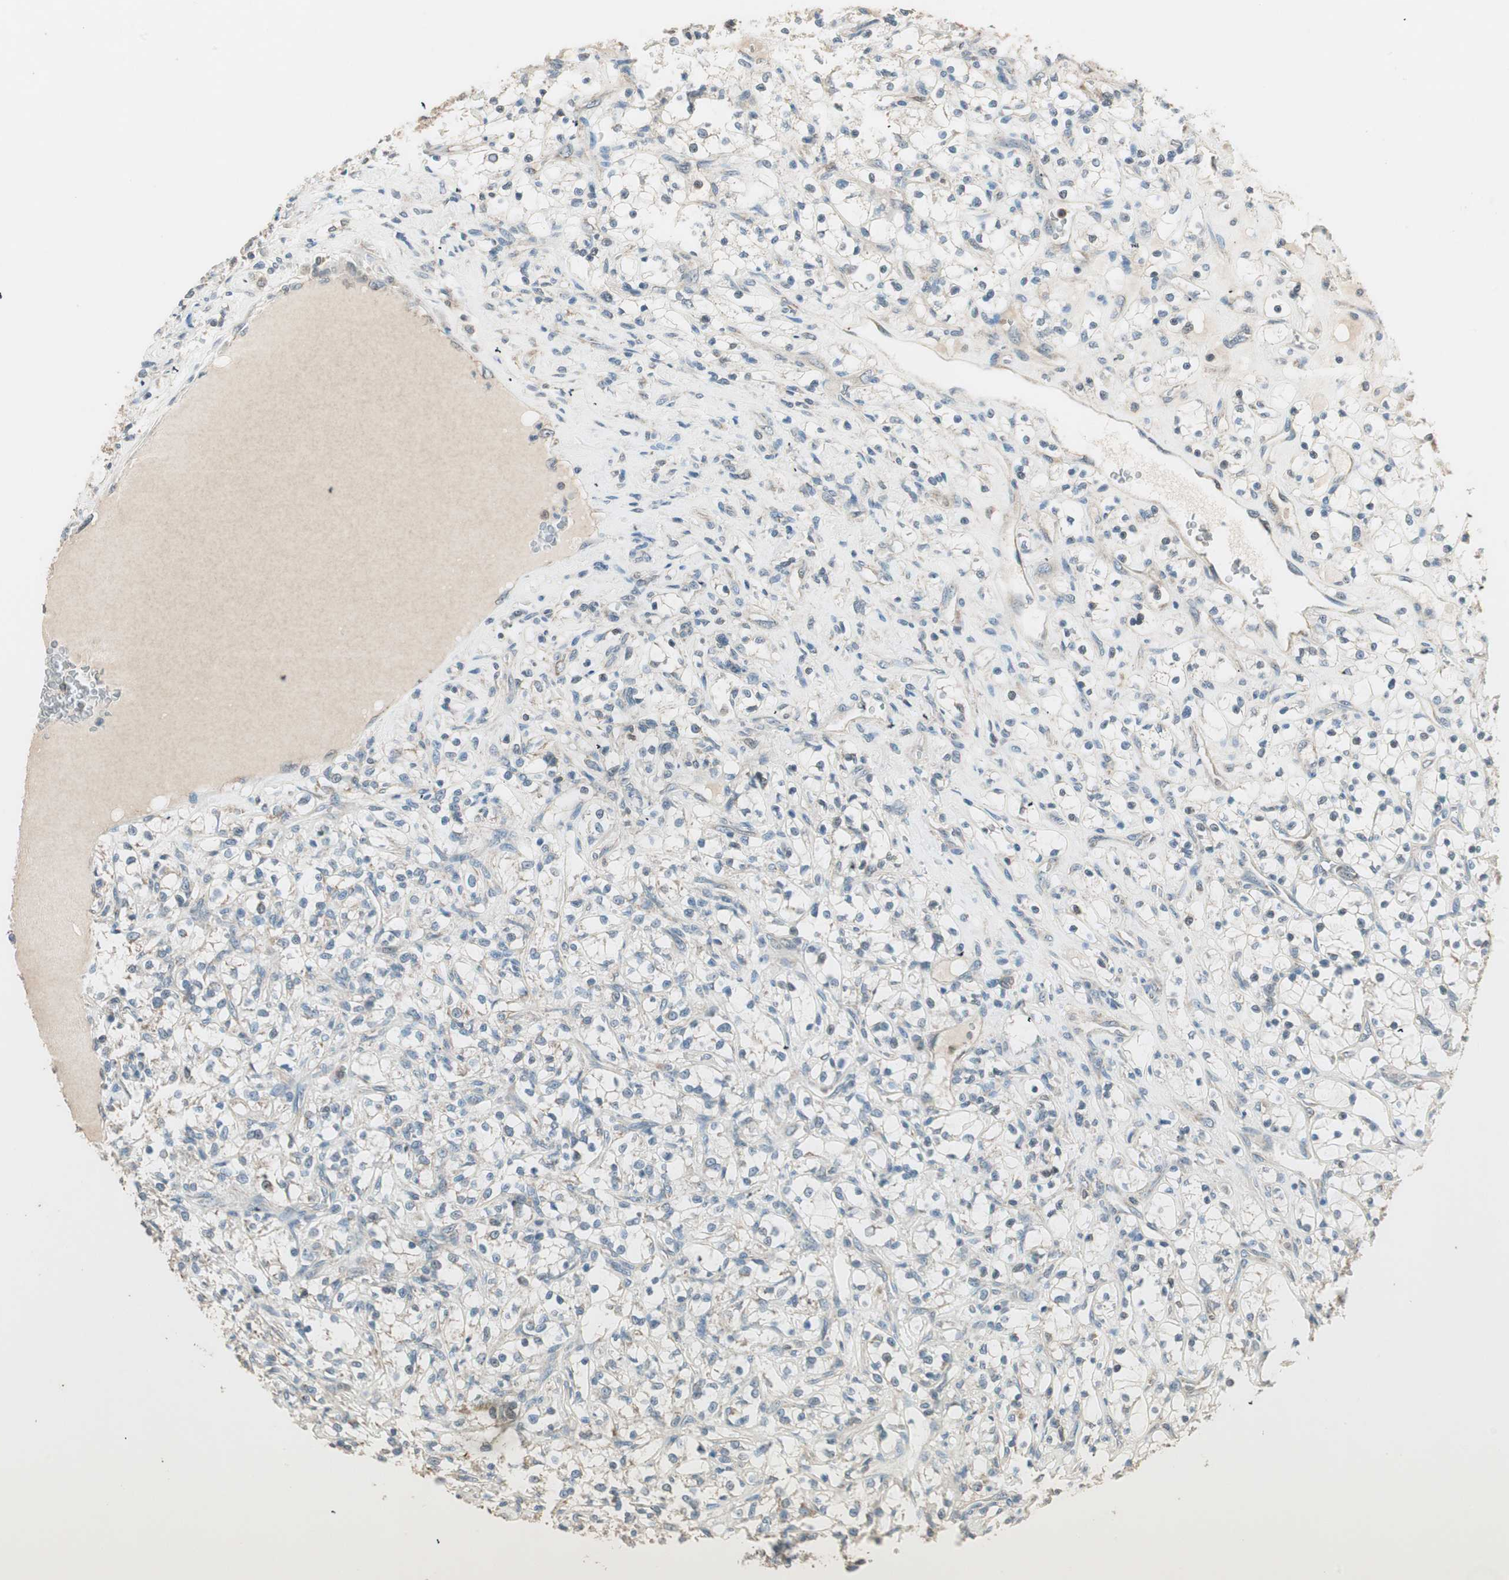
{"staining": {"intensity": "negative", "quantity": "none", "location": "none"}, "tissue": "renal cancer", "cell_type": "Tumor cells", "image_type": "cancer", "snomed": [{"axis": "morphology", "description": "Adenocarcinoma, NOS"}, {"axis": "topography", "description": "Kidney"}], "caption": "Histopathology image shows no significant protein expression in tumor cells of renal adenocarcinoma.", "gene": "TRIM21", "patient": {"sex": "female", "age": 69}}